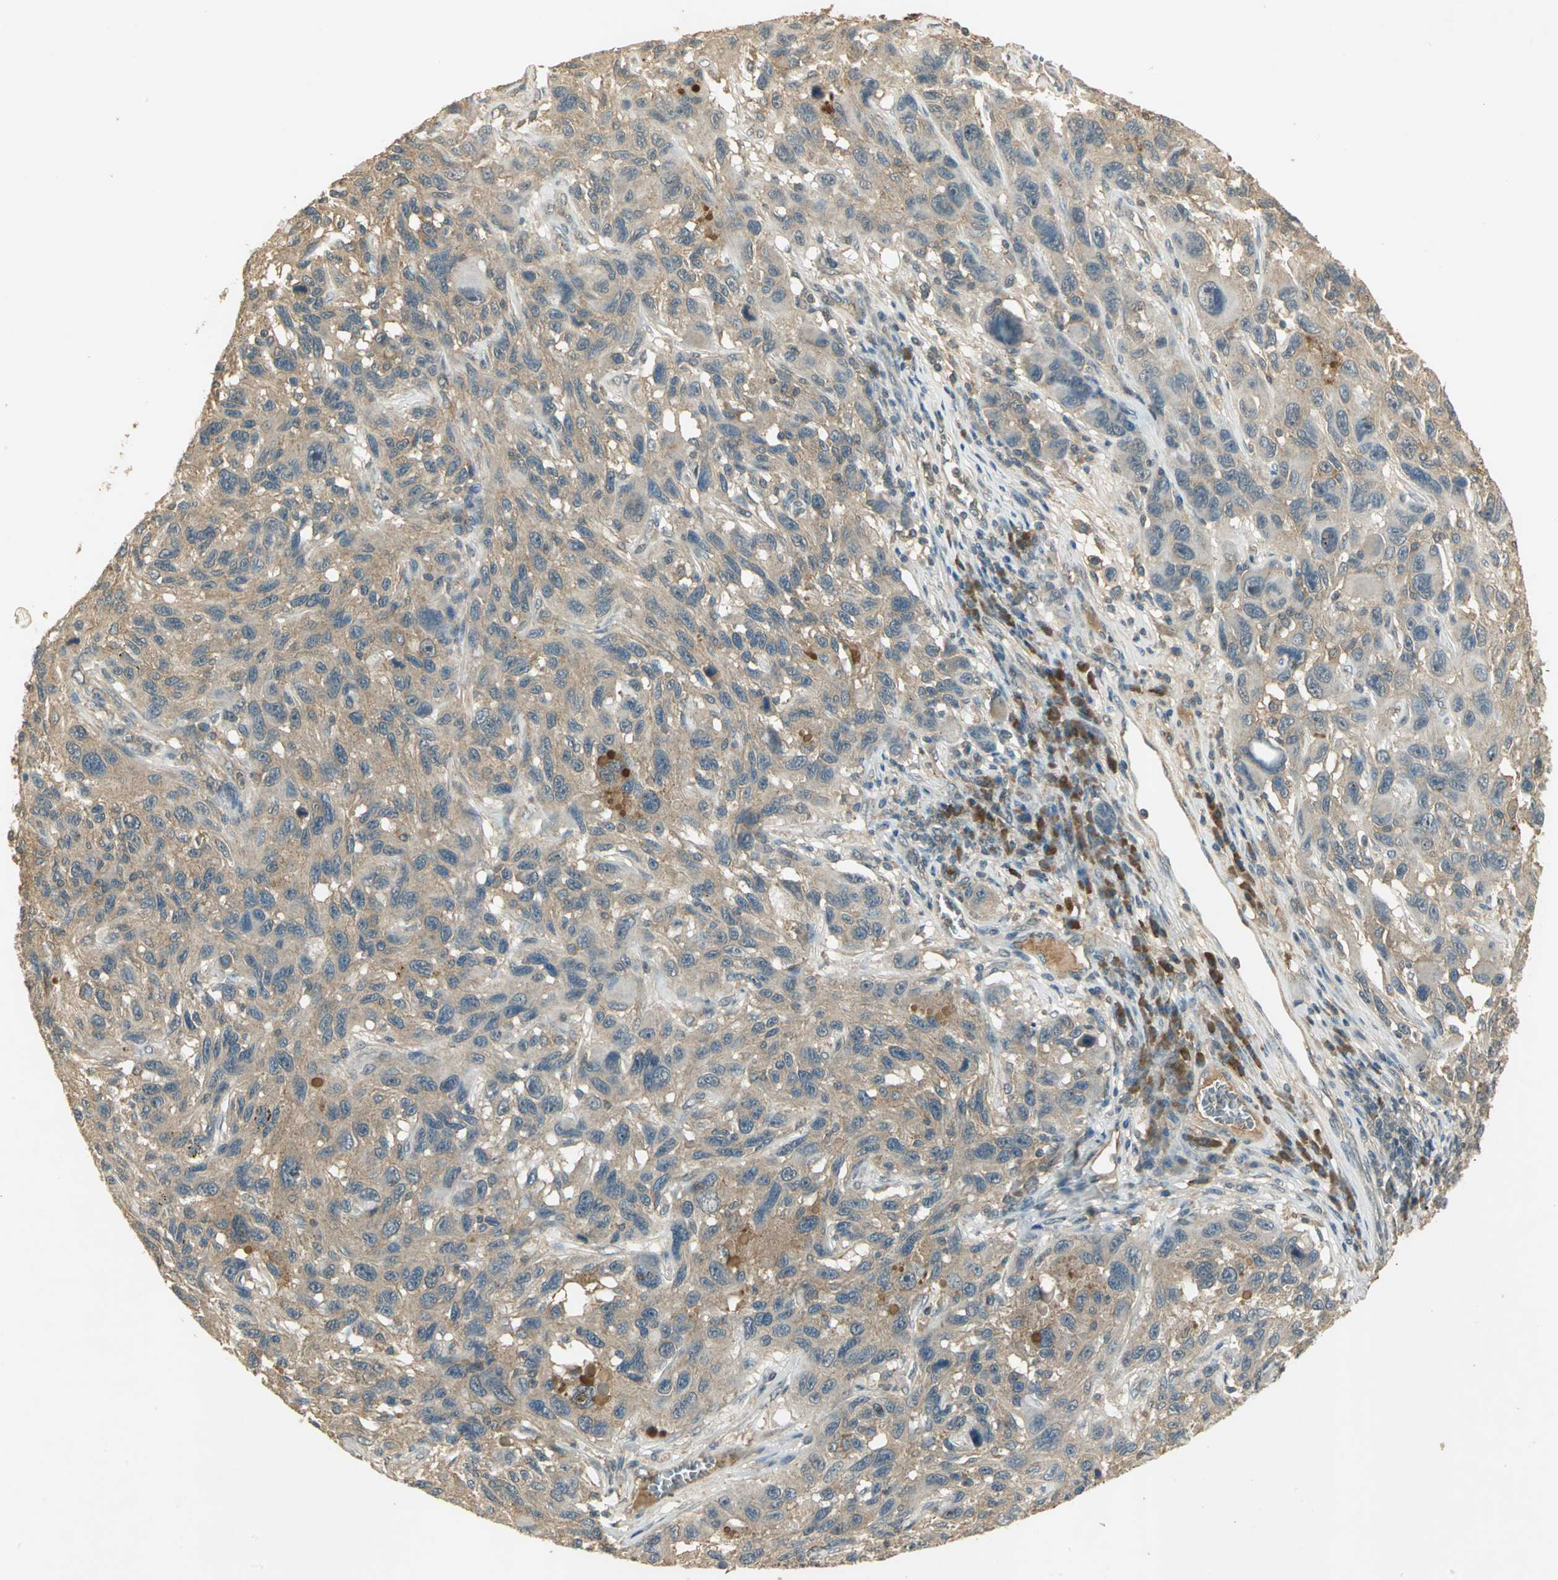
{"staining": {"intensity": "weak", "quantity": ">75%", "location": "cytoplasmic/membranous"}, "tissue": "melanoma", "cell_type": "Tumor cells", "image_type": "cancer", "snomed": [{"axis": "morphology", "description": "Malignant melanoma, NOS"}, {"axis": "topography", "description": "Skin"}], "caption": "Melanoma stained with DAB (3,3'-diaminobenzidine) immunohistochemistry (IHC) reveals low levels of weak cytoplasmic/membranous staining in approximately >75% of tumor cells.", "gene": "KEAP1", "patient": {"sex": "male", "age": 53}}